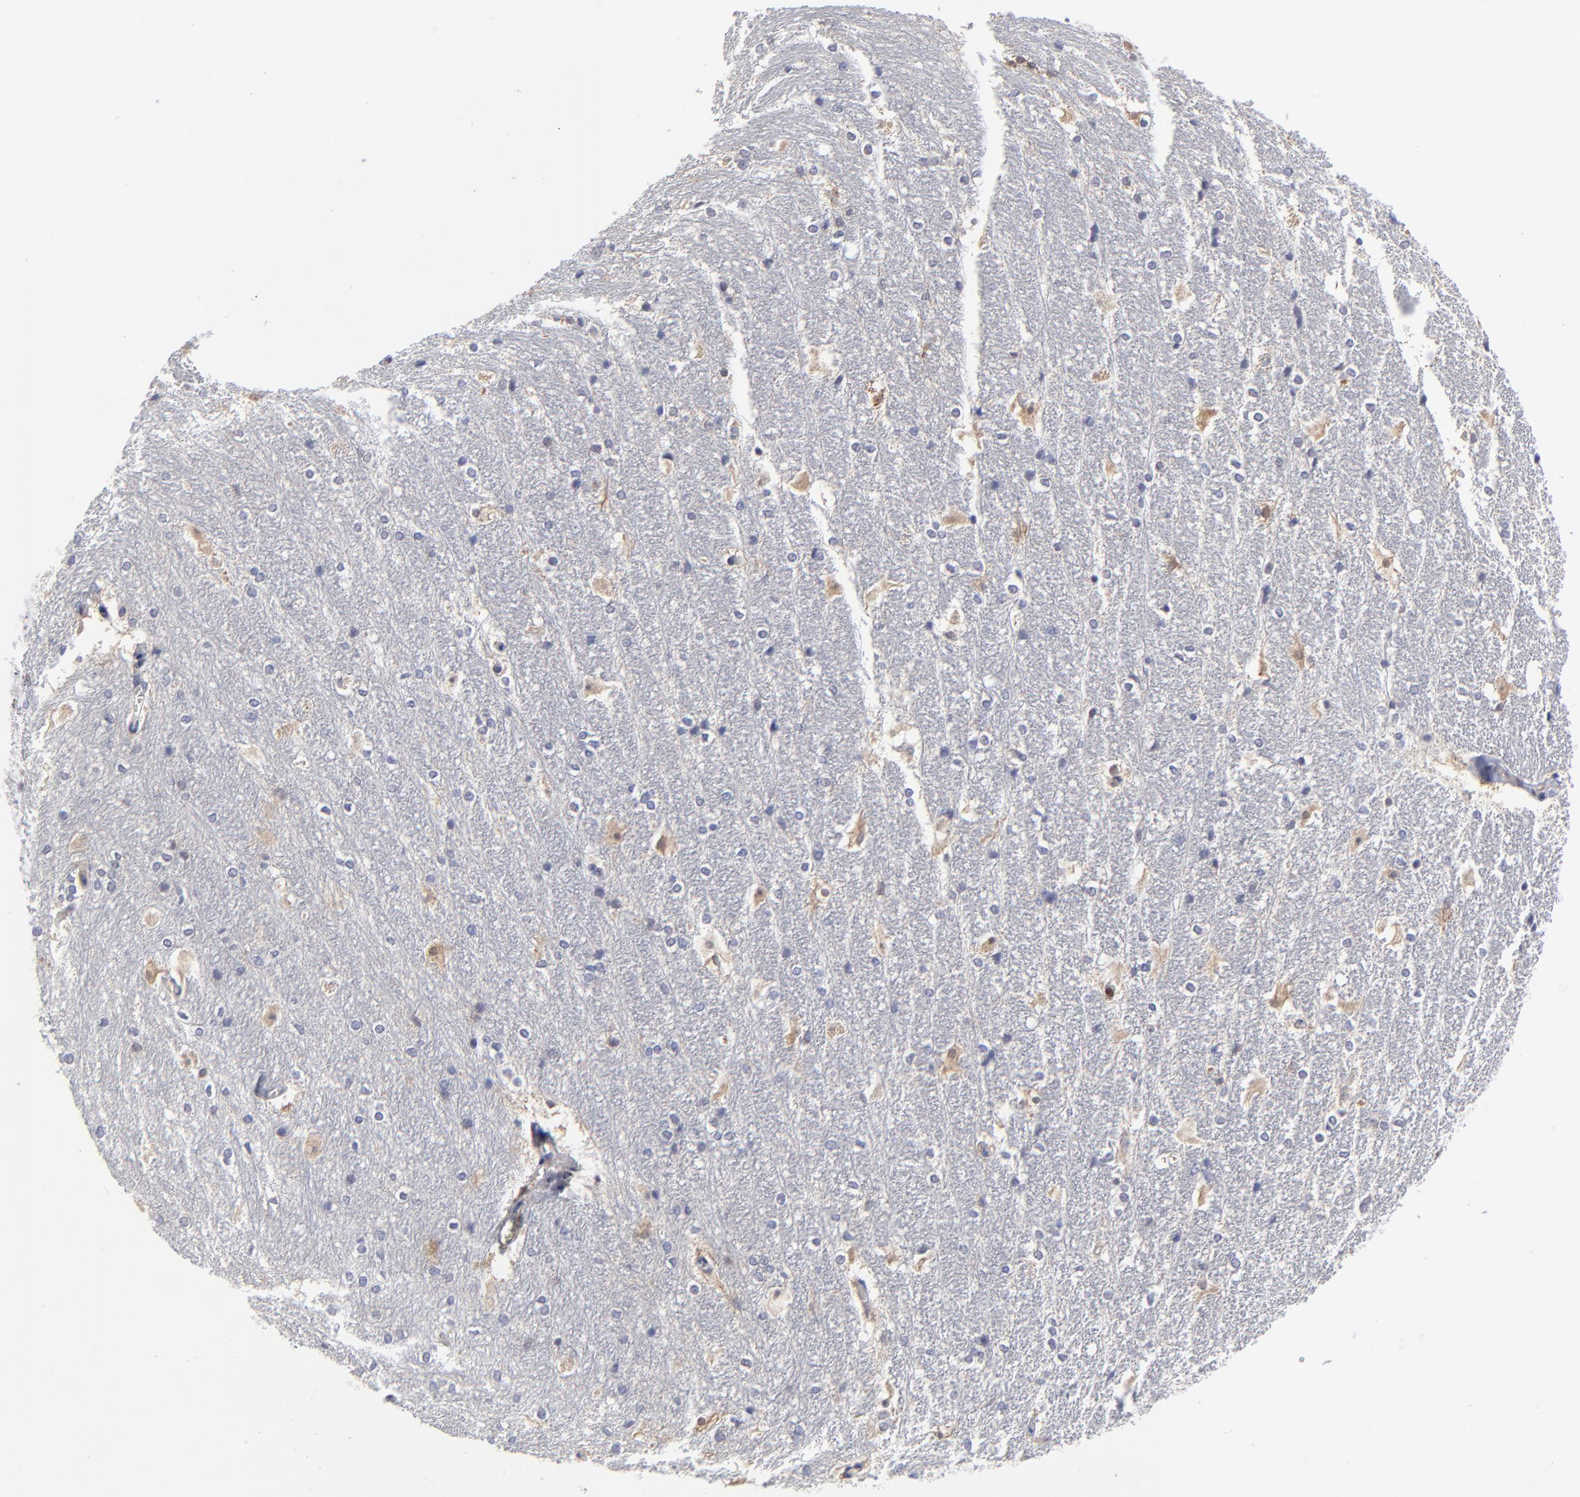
{"staining": {"intensity": "negative", "quantity": "none", "location": "none"}, "tissue": "hippocampus", "cell_type": "Glial cells", "image_type": "normal", "snomed": [{"axis": "morphology", "description": "Normal tissue, NOS"}, {"axis": "topography", "description": "Hippocampus"}], "caption": "Glial cells are negative for brown protein staining in normal hippocampus. (Stains: DAB immunohistochemistry with hematoxylin counter stain, Microscopy: brightfield microscopy at high magnification).", "gene": "CASP3", "patient": {"sex": "female", "age": 19}}